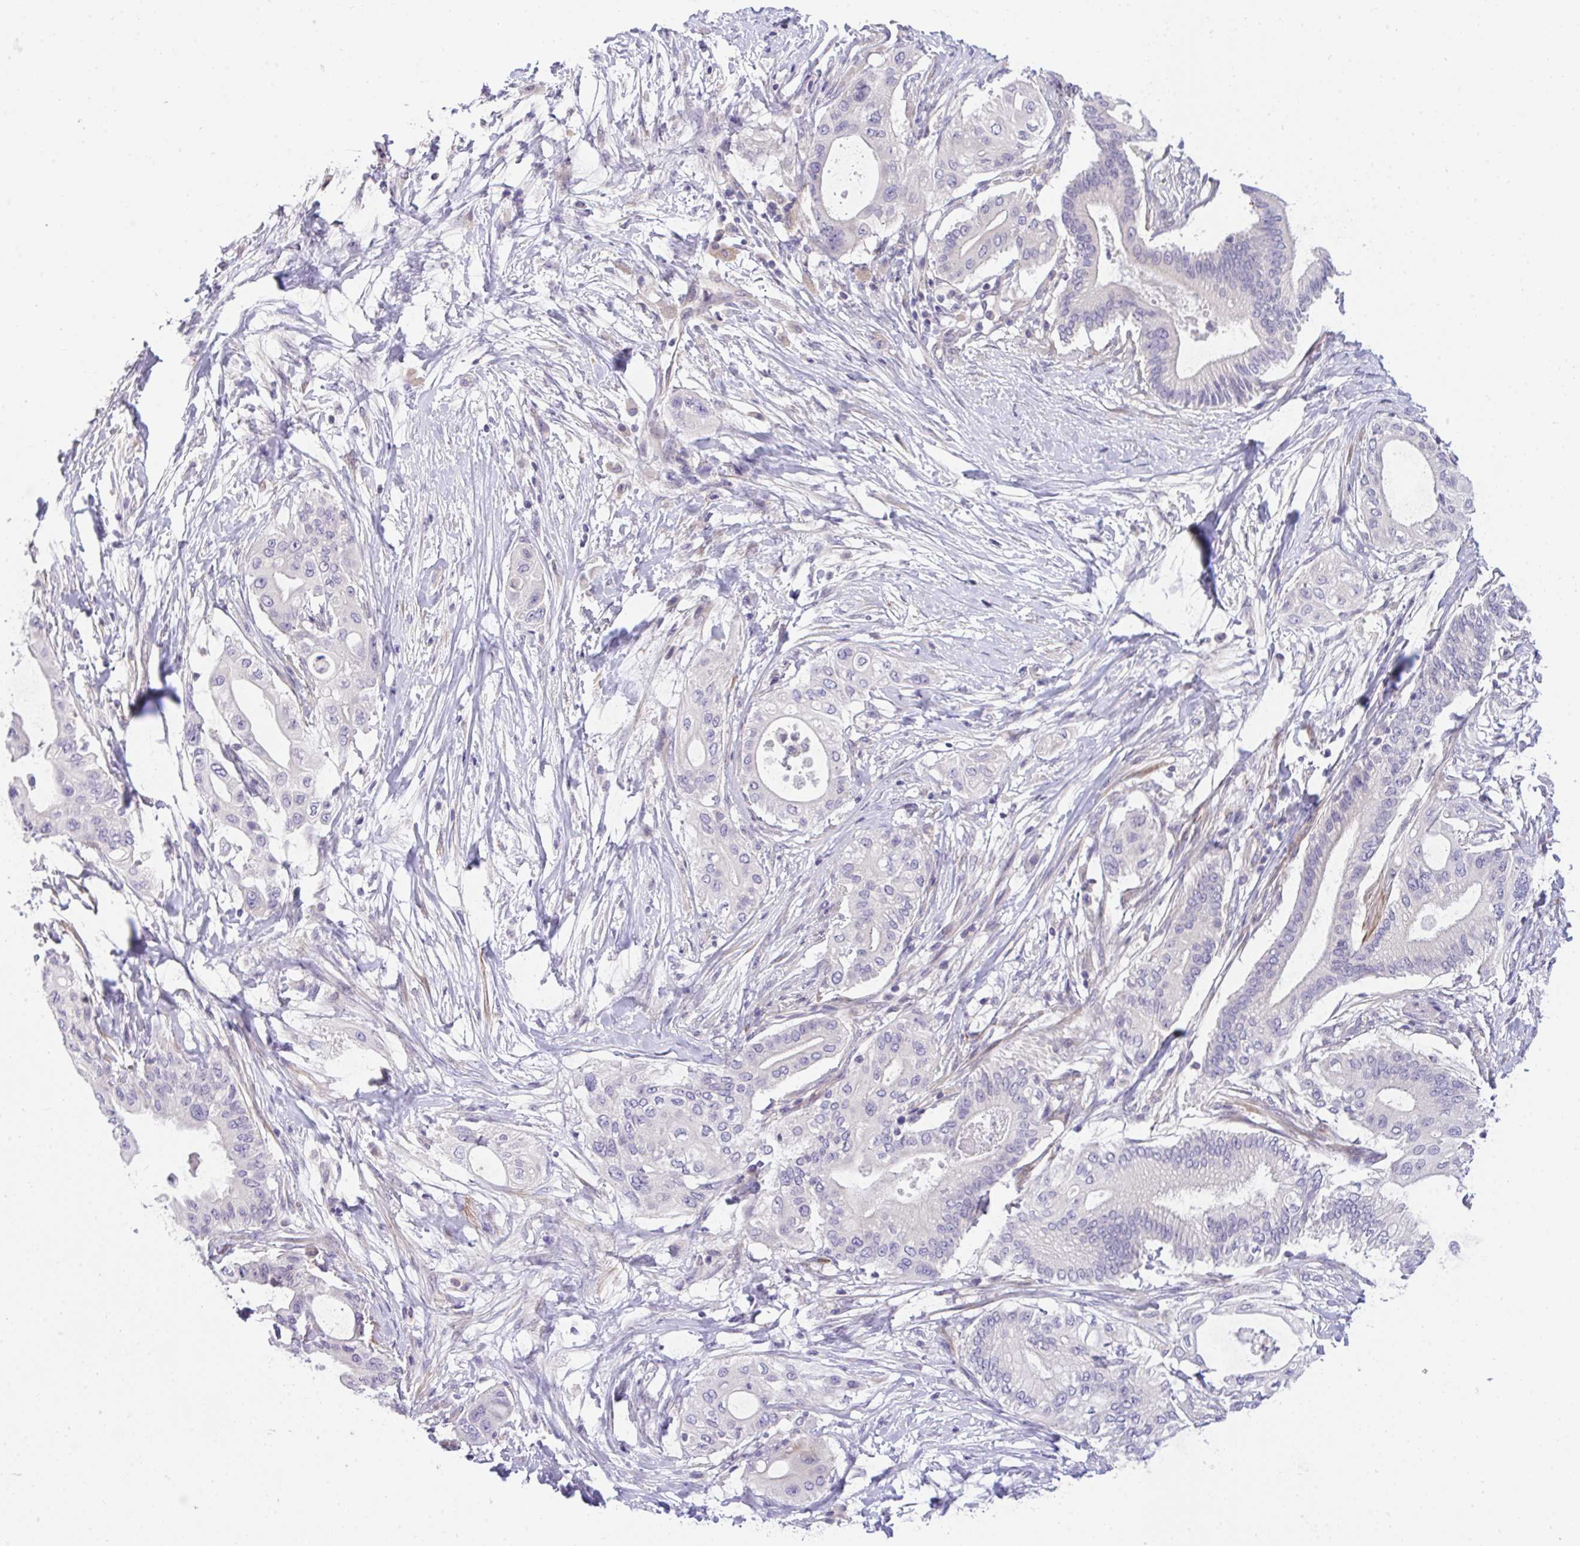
{"staining": {"intensity": "weak", "quantity": "<25%", "location": "cytoplasmic/membranous"}, "tissue": "pancreatic cancer", "cell_type": "Tumor cells", "image_type": "cancer", "snomed": [{"axis": "morphology", "description": "Adenocarcinoma, NOS"}, {"axis": "topography", "description": "Pancreas"}], "caption": "The photomicrograph exhibits no staining of tumor cells in adenocarcinoma (pancreatic).", "gene": "C19orf54", "patient": {"sex": "male", "age": 68}}